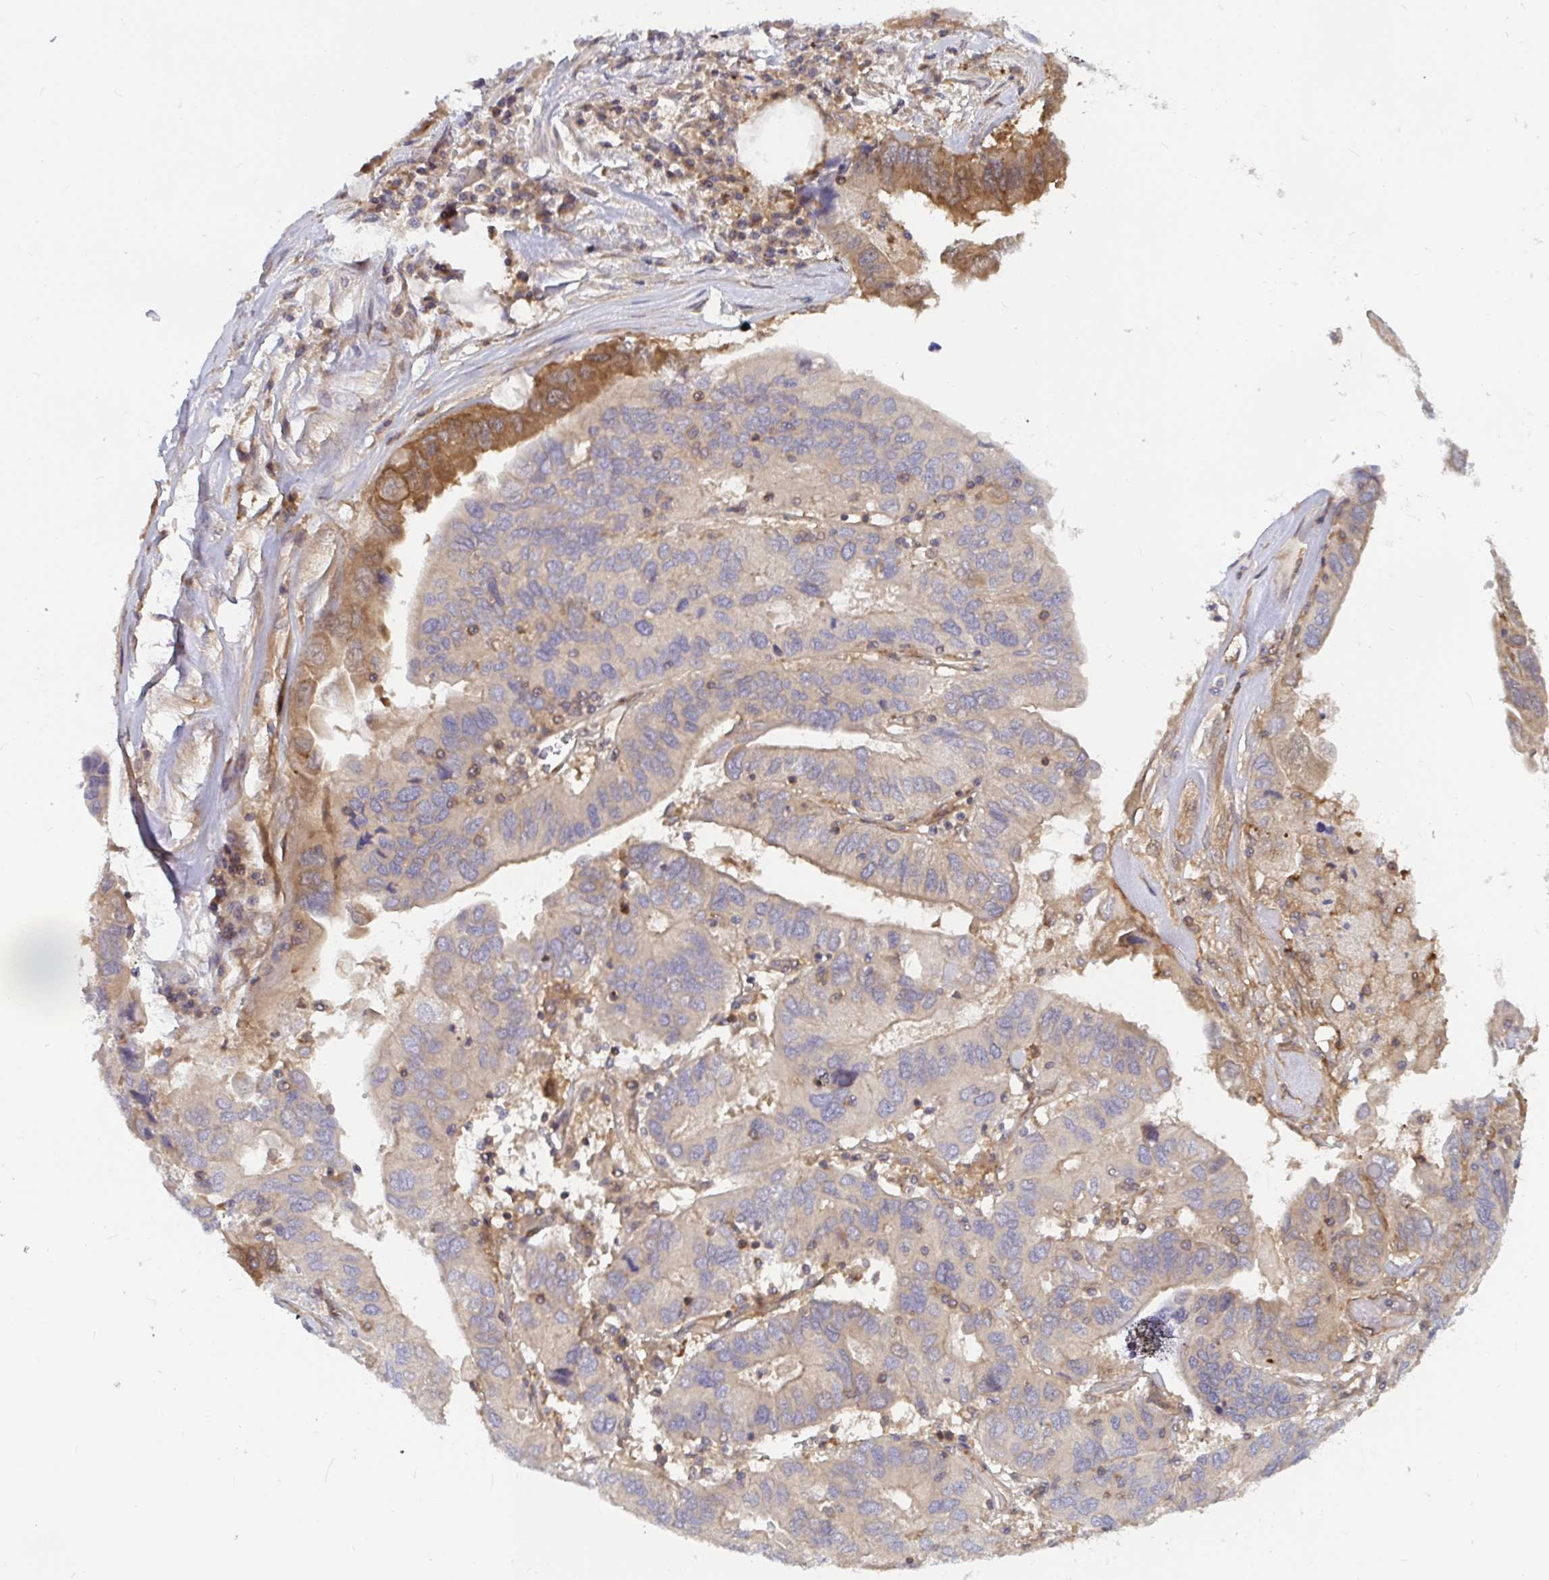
{"staining": {"intensity": "moderate", "quantity": "<25%", "location": "cytoplasmic/membranous"}, "tissue": "ovarian cancer", "cell_type": "Tumor cells", "image_type": "cancer", "snomed": [{"axis": "morphology", "description": "Cystadenocarcinoma, serous, NOS"}, {"axis": "topography", "description": "Ovary"}], "caption": "Moderate cytoplasmic/membranous protein staining is appreciated in about <25% of tumor cells in ovarian cancer.", "gene": "LMNTD2", "patient": {"sex": "female", "age": 79}}